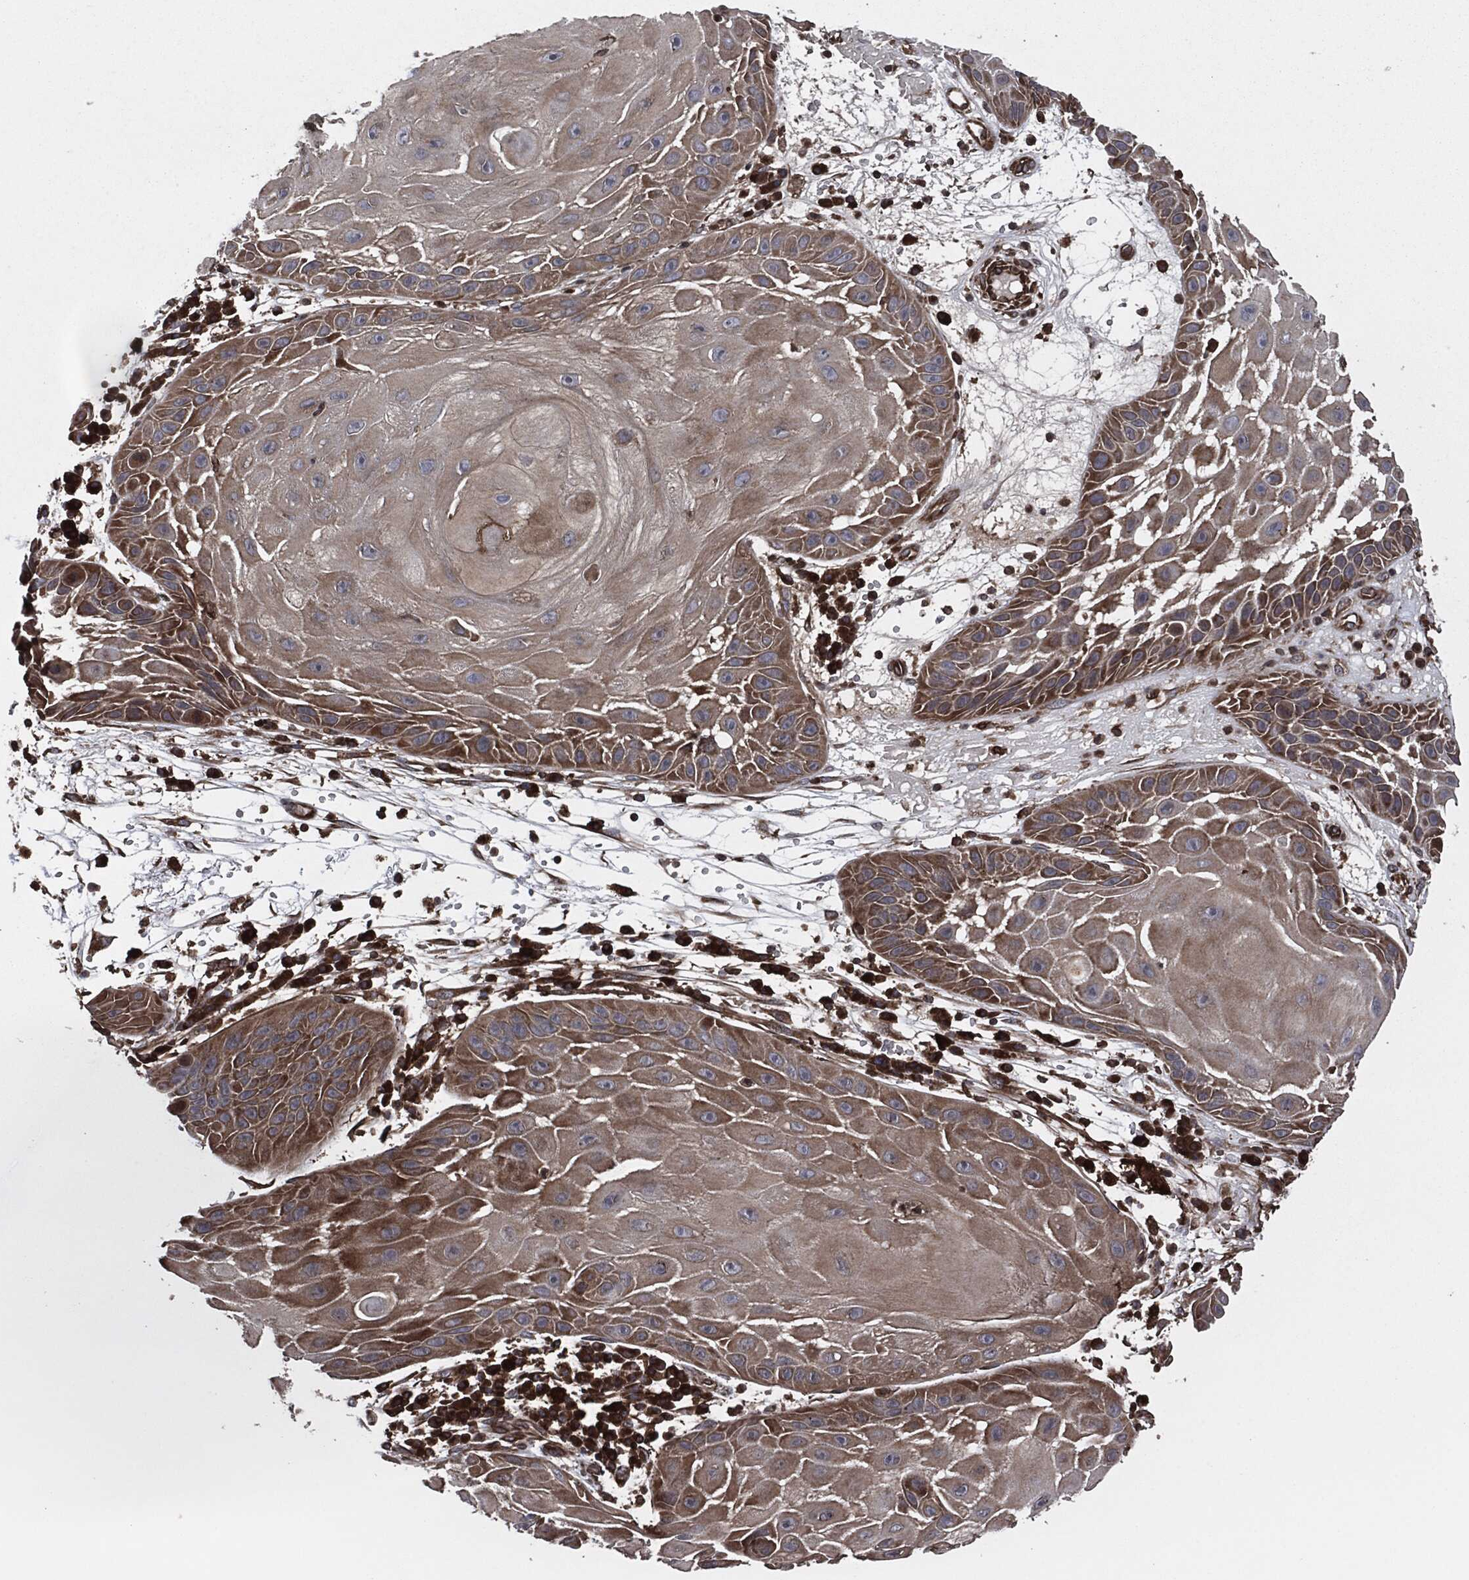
{"staining": {"intensity": "strong", "quantity": "25%-75%", "location": "cytoplasmic/membranous"}, "tissue": "skin cancer", "cell_type": "Tumor cells", "image_type": "cancer", "snomed": [{"axis": "morphology", "description": "Normal tissue, NOS"}, {"axis": "morphology", "description": "Squamous cell carcinoma, NOS"}, {"axis": "topography", "description": "Skin"}], "caption": "High-power microscopy captured an immunohistochemistry (IHC) photomicrograph of skin cancer (squamous cell carcinoma), revealing strong cytoplasmic/membranous expression in about 25%-75% of tumor cells.", "gene": "RAP1GDS1", "patient": {"sex": "male", "age": 79}}